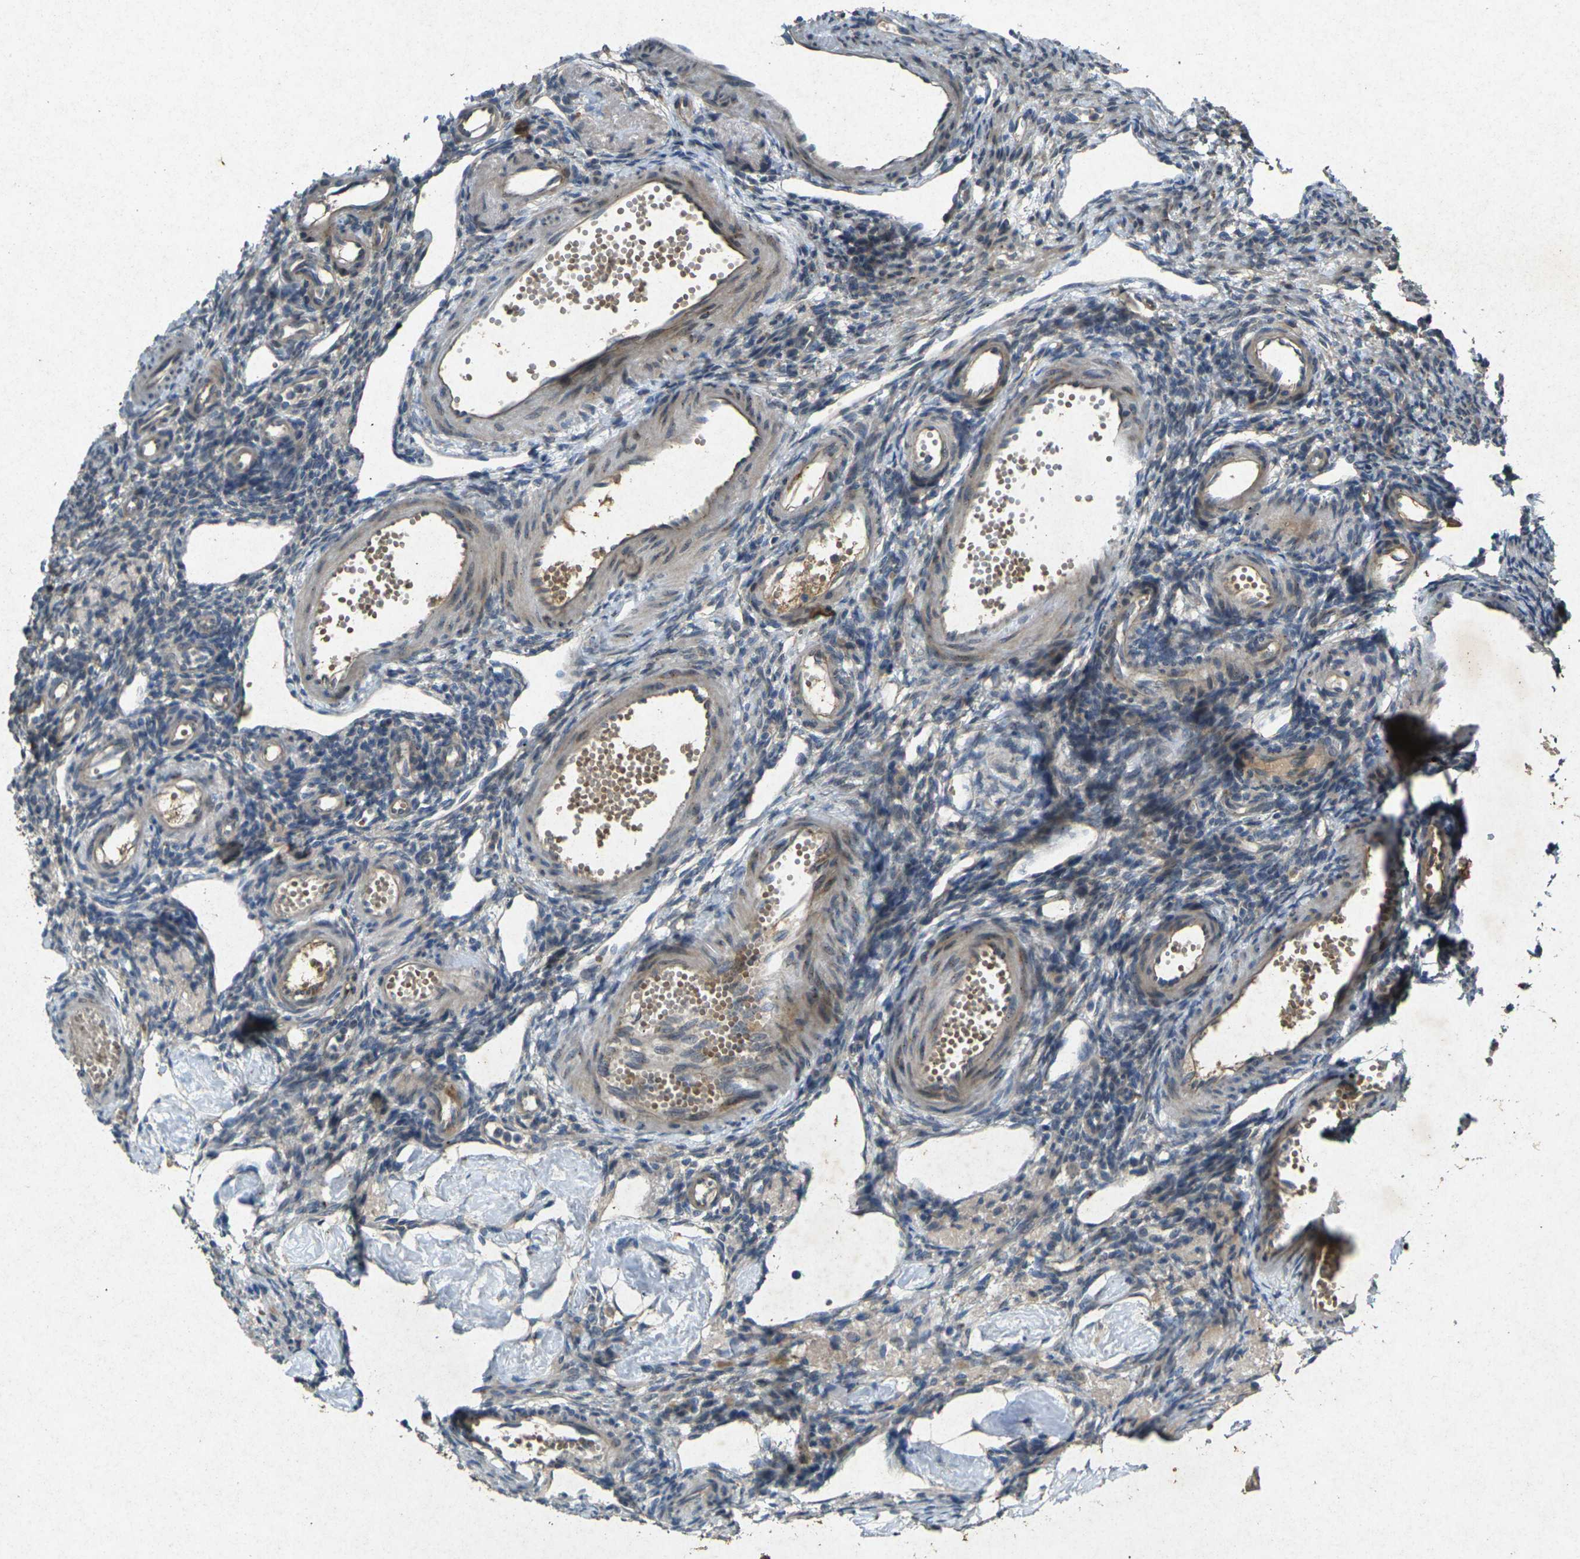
{"staining": {"intensity": "weak", "quantity": "25%-75%", "location": "cytoplasmic/membranous"}, "tissue": "ovary", "cell_type": "Ovarian stroma cells", "image_type": "normal", "snomed": [{"axis": "morphology", "description": "Normal tissue, NOS"}, {"axis": "topography", "description": "Ovary"}], "caption": "Normal ovary displays weak cytoplasmic/membranous staining in about 25%-75% of ovarian stroma cells, visualized by immunohistochemistry.", "gene": "RGMA", "patient": {"sex": "female", "age": 33}}